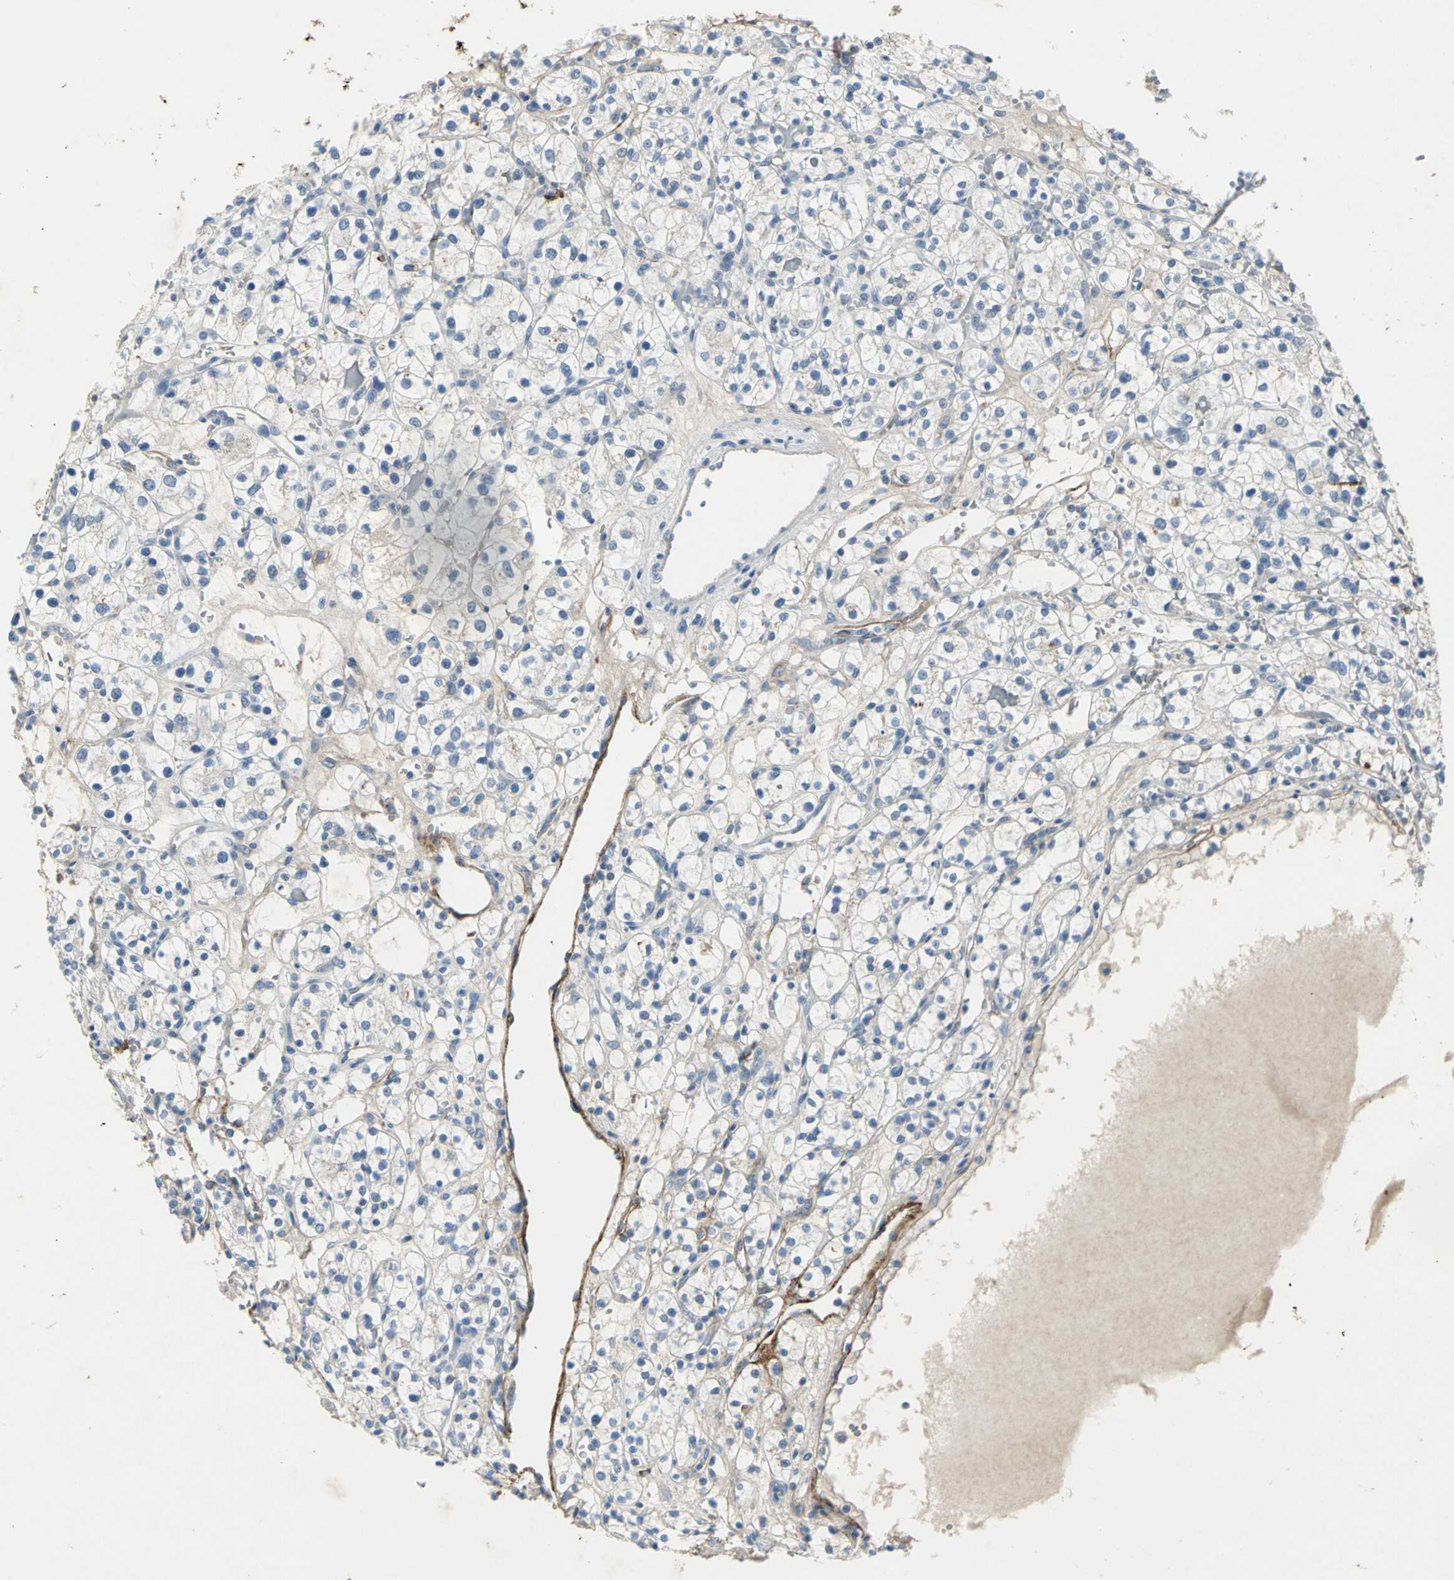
{"staining": {"intensity": "negative", "quantity": "none", "location": "none"}, "tissue": "renal cancer", "cell_type": "Tumor cells", "image_type": "cancer", "snomed": [{"axis": "morphology", "description": "Adenocarcinoma, NOS"}, {"axis": "topography", "description": "Kidney"}], "caption": "The immunohistochemistry (IHC) histopathology image has no significant expression in tumor cells of adenocarcinoma (renal) tissue.", "gene": "EFNB3", "patient": {"sex": "female", "age": 60}}